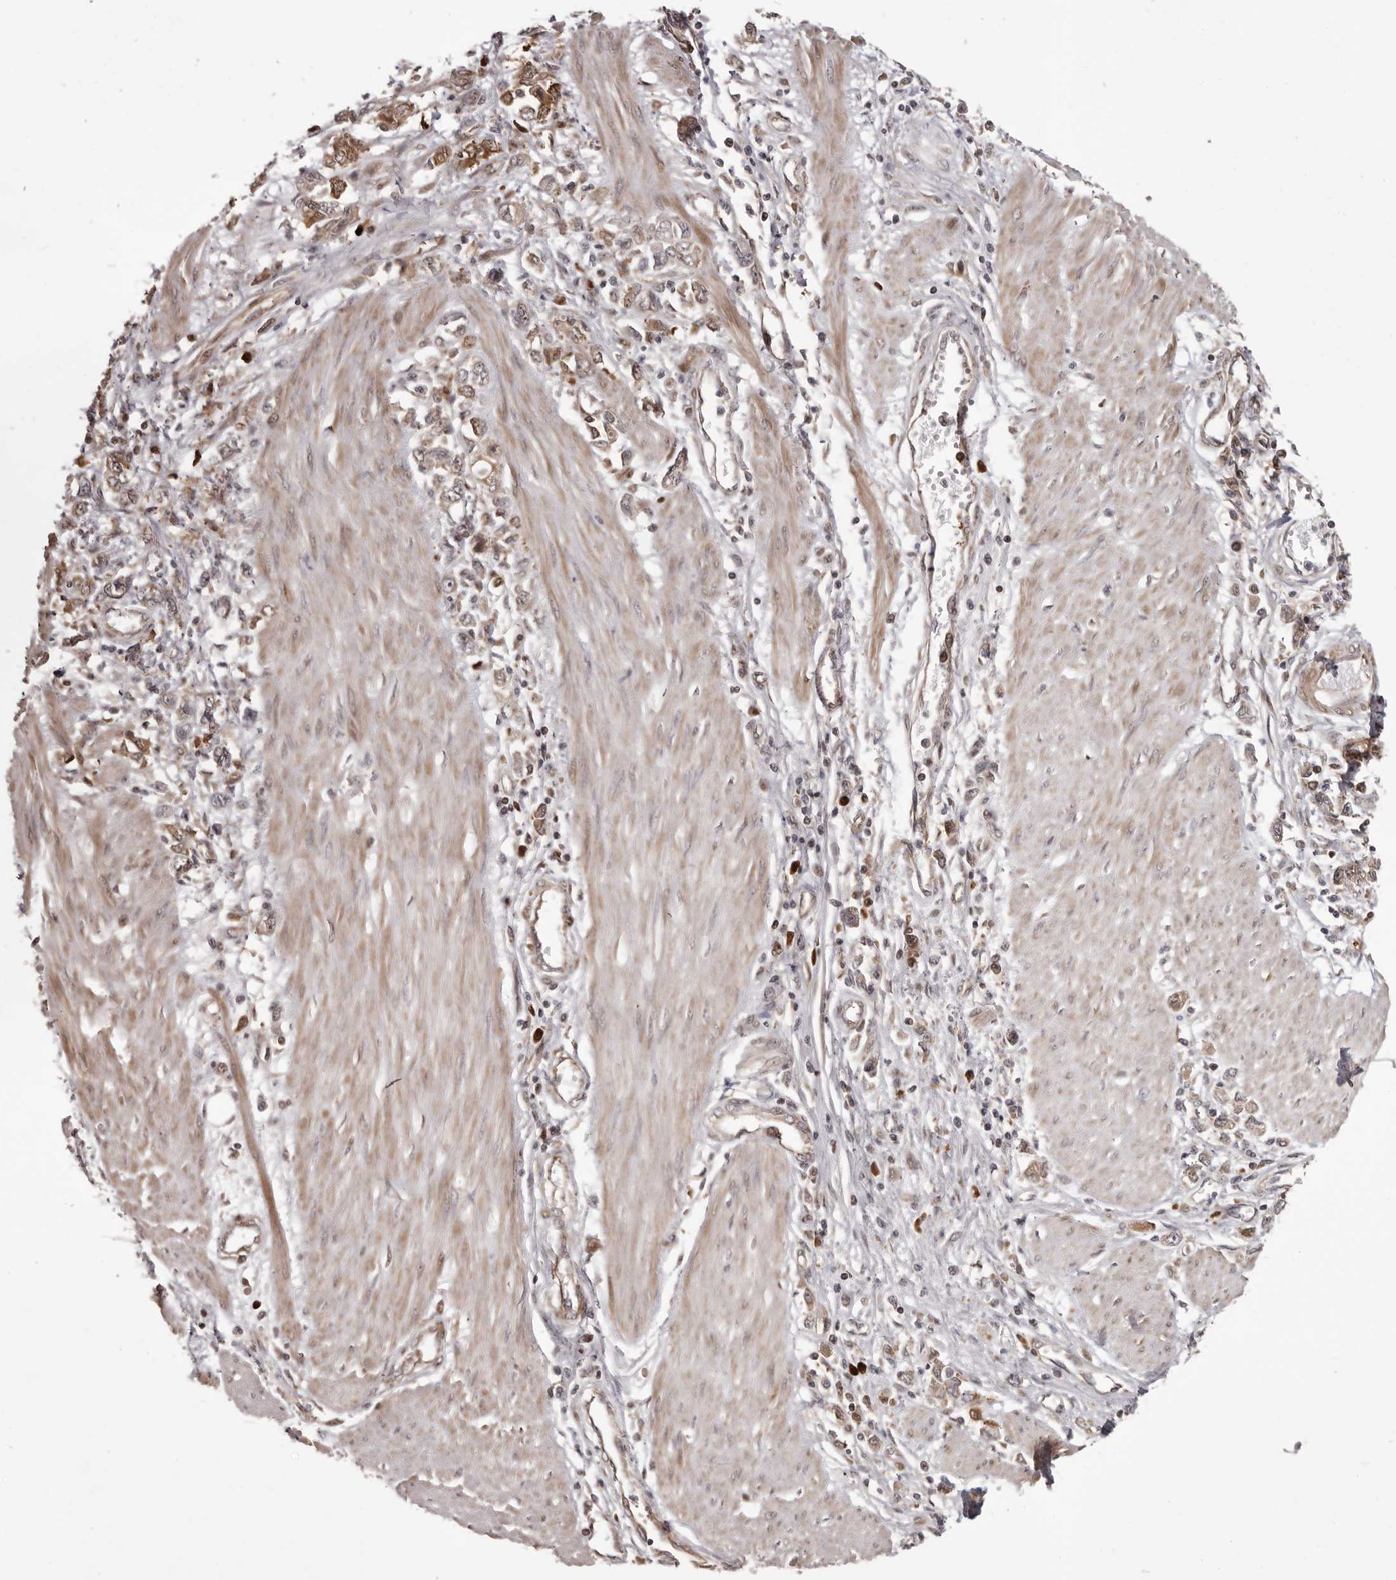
{"staining": {"intensity": "moderate", "quantity": ">75%", "location": "cytoplasmic/membranous"}, "tissue": "stomach cancer", "cell_type": "Tumor cells", "image_type": "cancer", "snomed": [{"axis": "morphology", "description": "Adenocarcinoma, NOS"}, {"axis": "topography", "description": "Stomach"}], "caption": "A photomicrograph showing moderate cytoplasmic/membranous positivity in approximately >75% of tumor cells in adenocarcinoma (stomach), as visualized by brown immunohistochemical staining.", "gene": "GFOD1", "patient": {"sex": "female", "age": 76}}